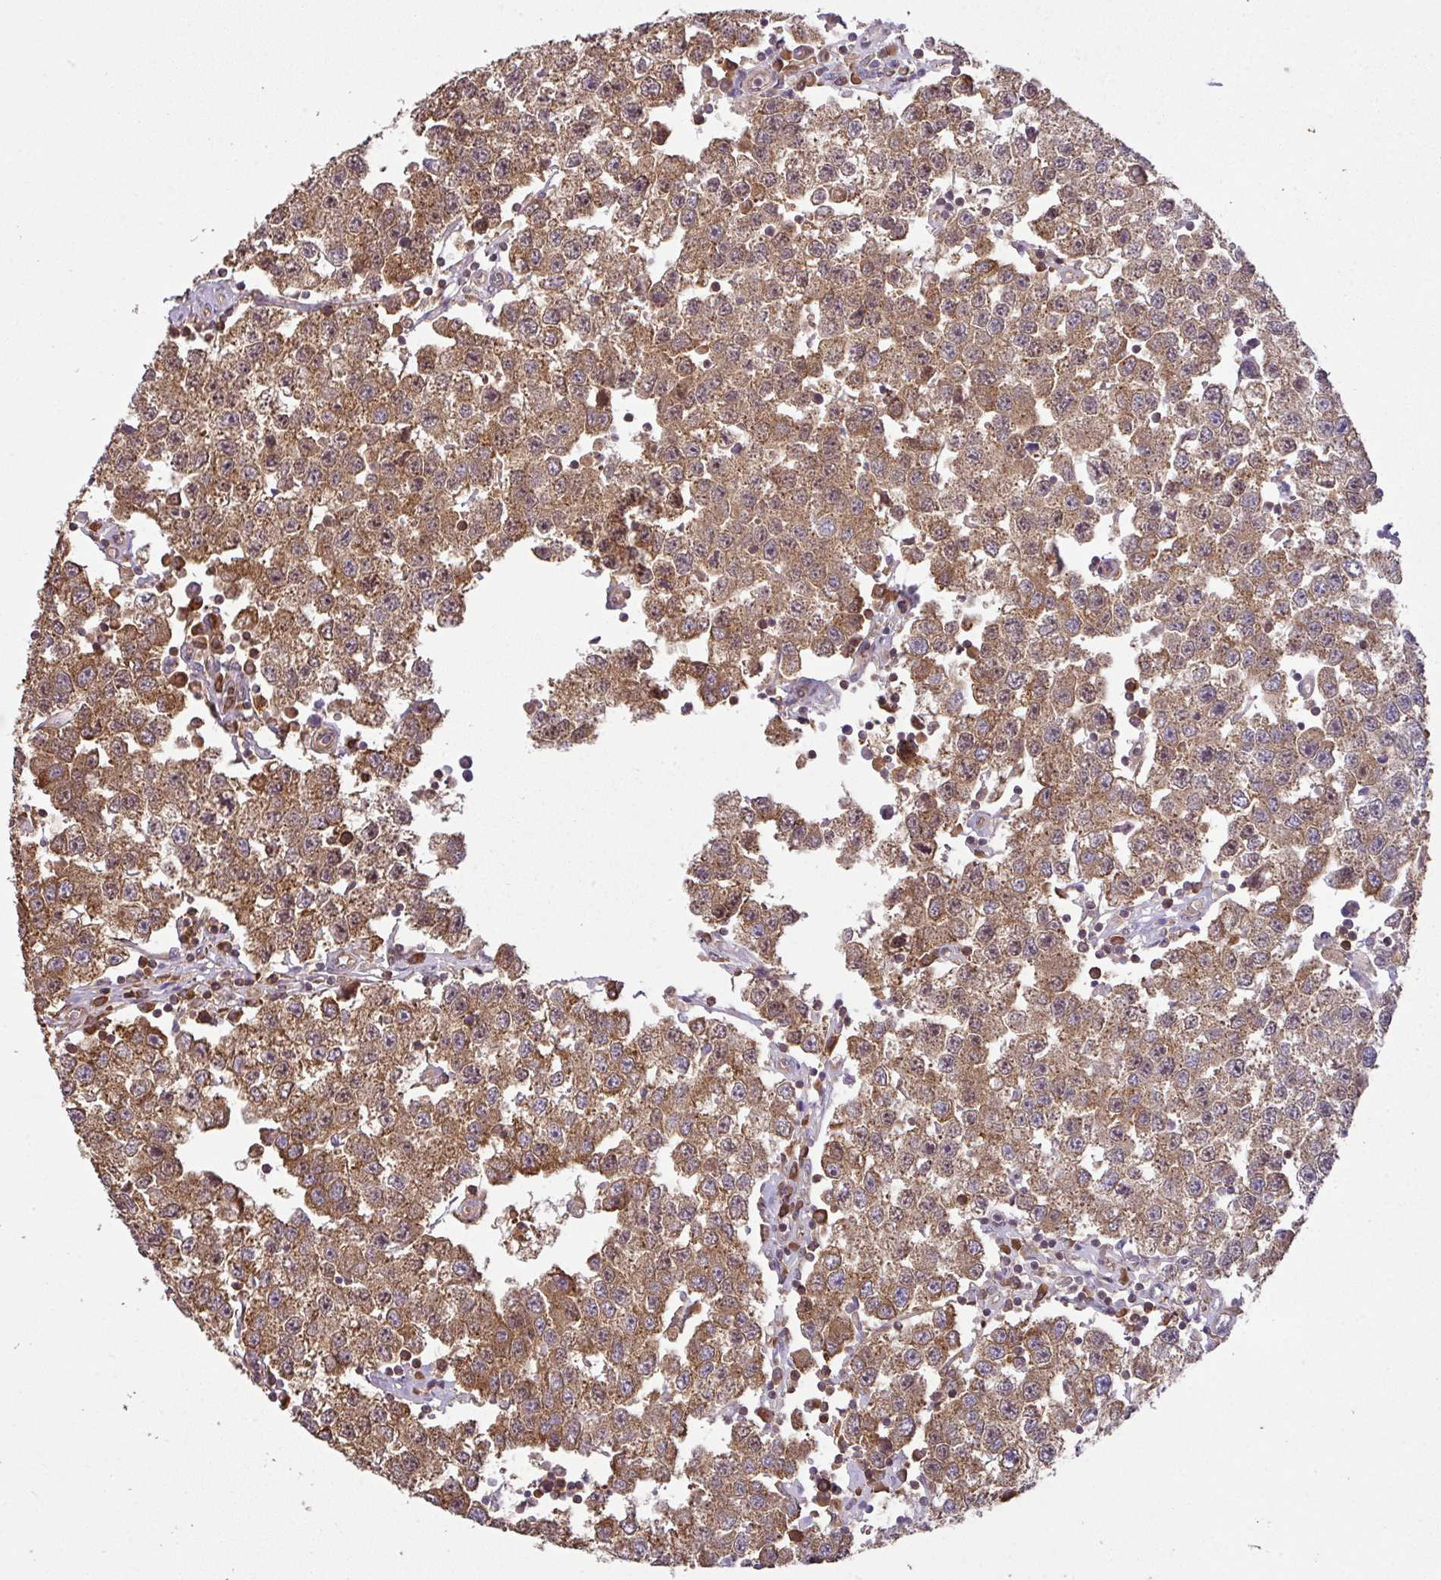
{"staining": {"intensity": "moderate", "quantity": ">75%", "location": "cytoplasmic/membranous"}, "tissue": "testis cancer", "cell_type": "Tumor cells", "image_type": "cancer", "snomed": [{"axis": "morphology", "description": "Seminoma, NOS"}, {"axis": "topography", "description": "Testis"}], "caption": "Immunohistochemical staining of human testis seminoma demonstrates medium levels of moderate cytoplasmic/membranous staining in about >75% of tumor cells. Nuclei are stained in blue.", "gene": "GSPT1", "patient": {"sex": "male", "age": 34}}